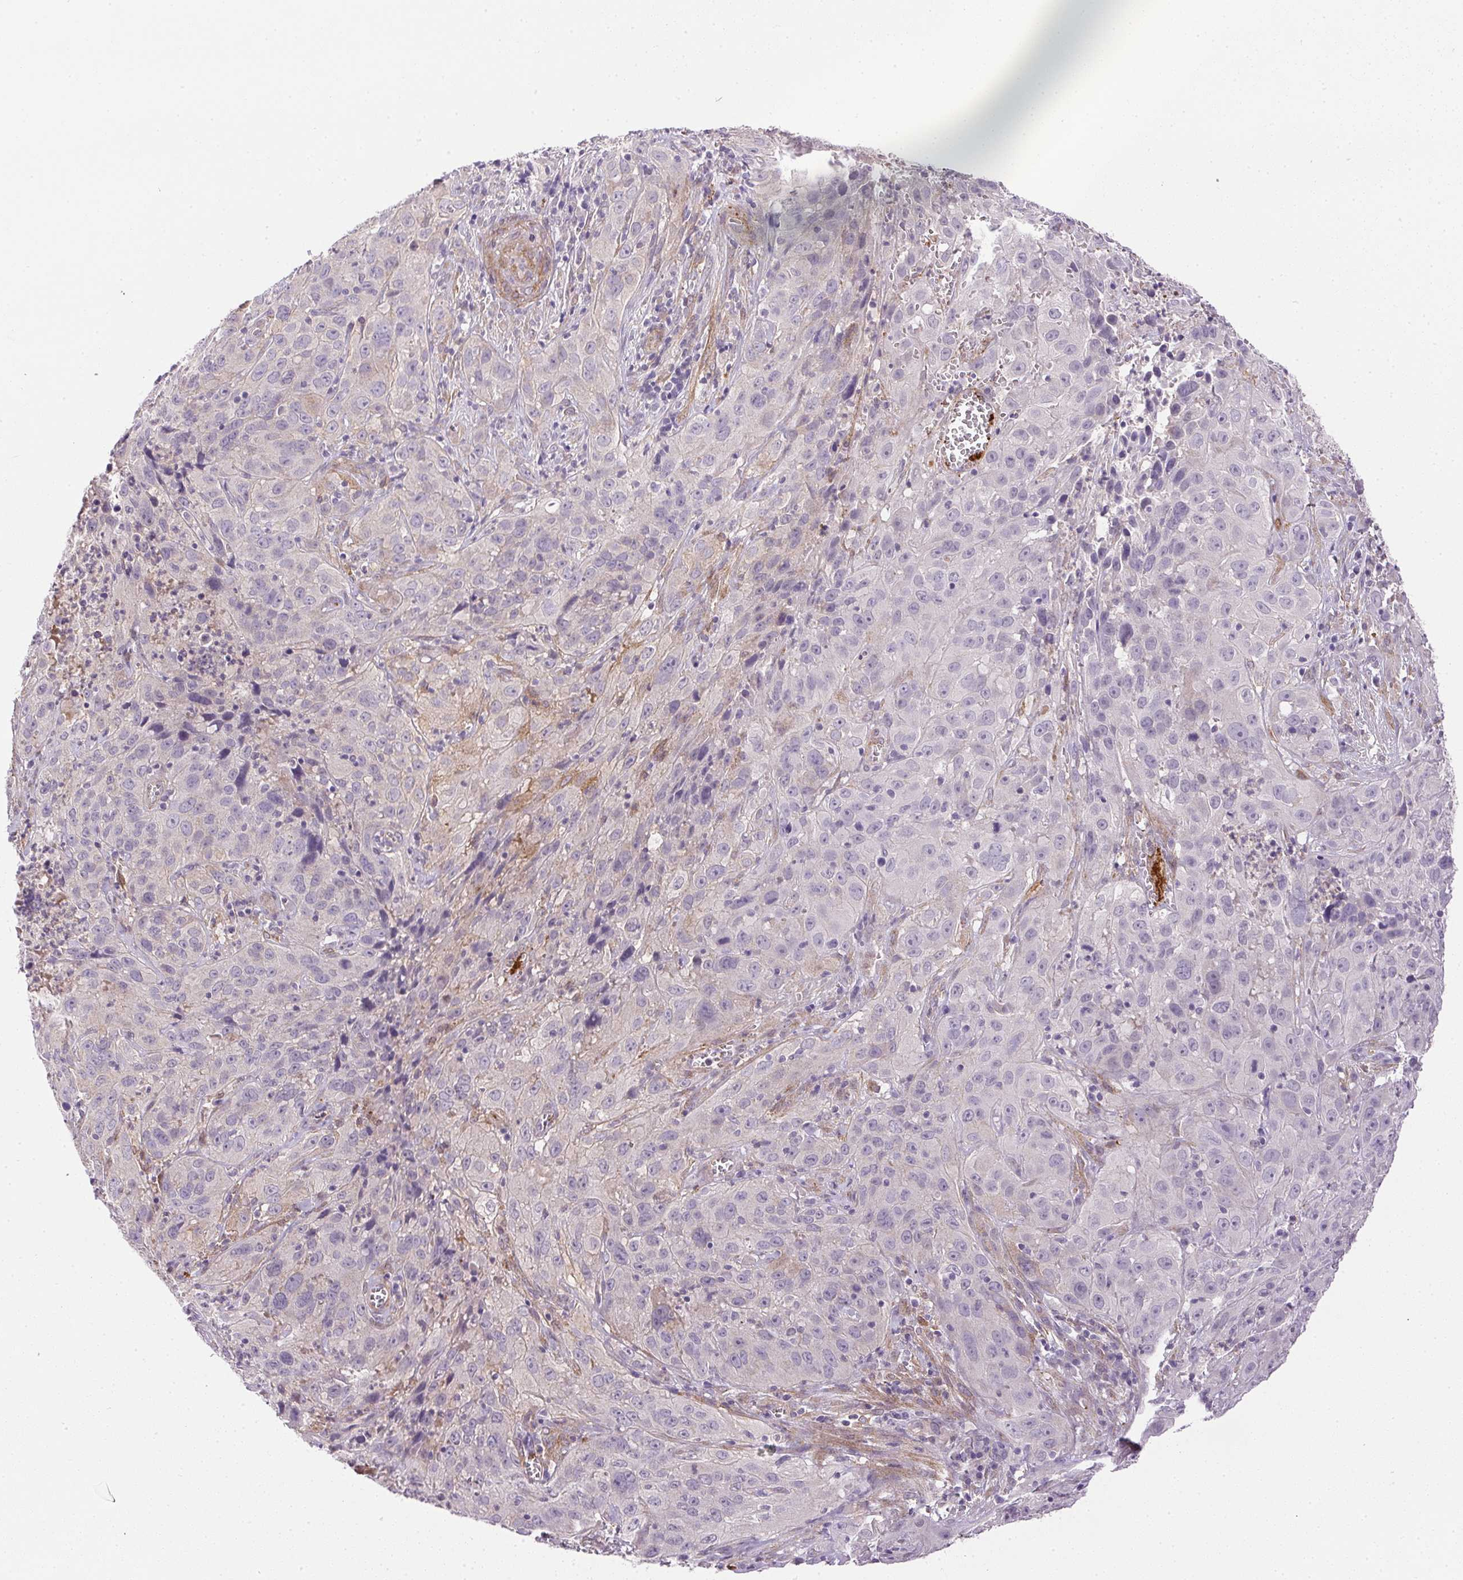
{"staining": {"intensity": "negative", "quantity": "none", "location": "none"}, "tissue": "cervical cancer", "cell_type": "Tumor cells", "image_type": "cancer", "snomed": [{"axis": "morphology", "description": "Squamous cell carcinoma, NOS"}, {"axis": "topography", "description": "Cervix"}], "caption": "A photomicrograph of human squamous cell carcinoma (cervical) is negative for staining in tumor cells.", "gene": "PRL", "patient": {"sex": "female", "age": 32}}